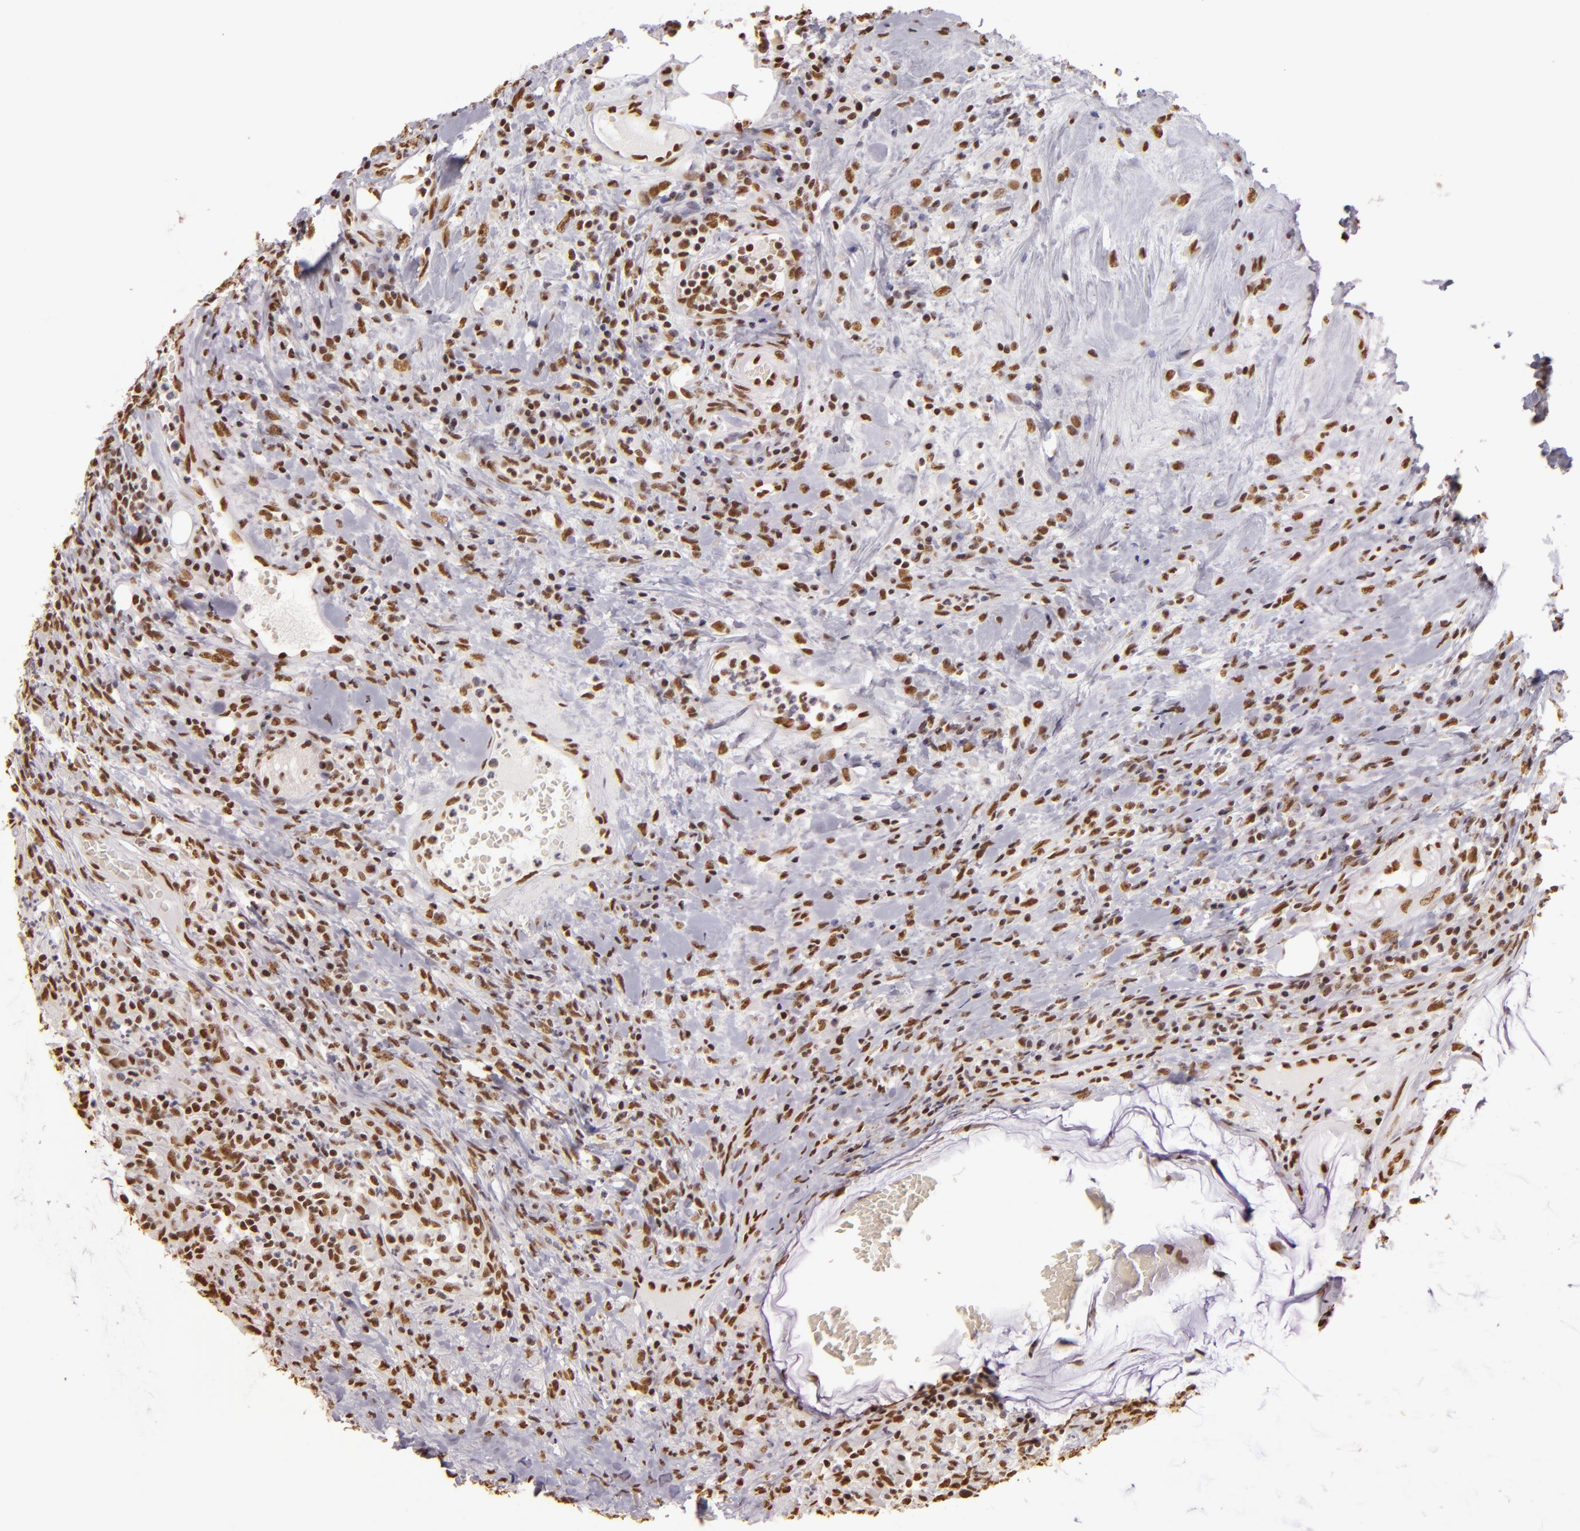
{"staining": {"intensity": "moderate", "quantity": ">75%", "location": "nuclear"}, "tissue": "colorectal cancer", "cell_type": "Tumor cells", "image_type": "cancer", "snomed": [{"axis": "morphology", "description": "Adenocarcinoma, NOS"}, {"axis": "topography", "description": "Colon"}], "caption": "Protein staining of colorectal adenocarcinoma tissue demonstrates moderate nuclear expression in about >75% of tumor cells.", "gene": "PAPOLA", "patient": {"sex": "male", "age": 54}}